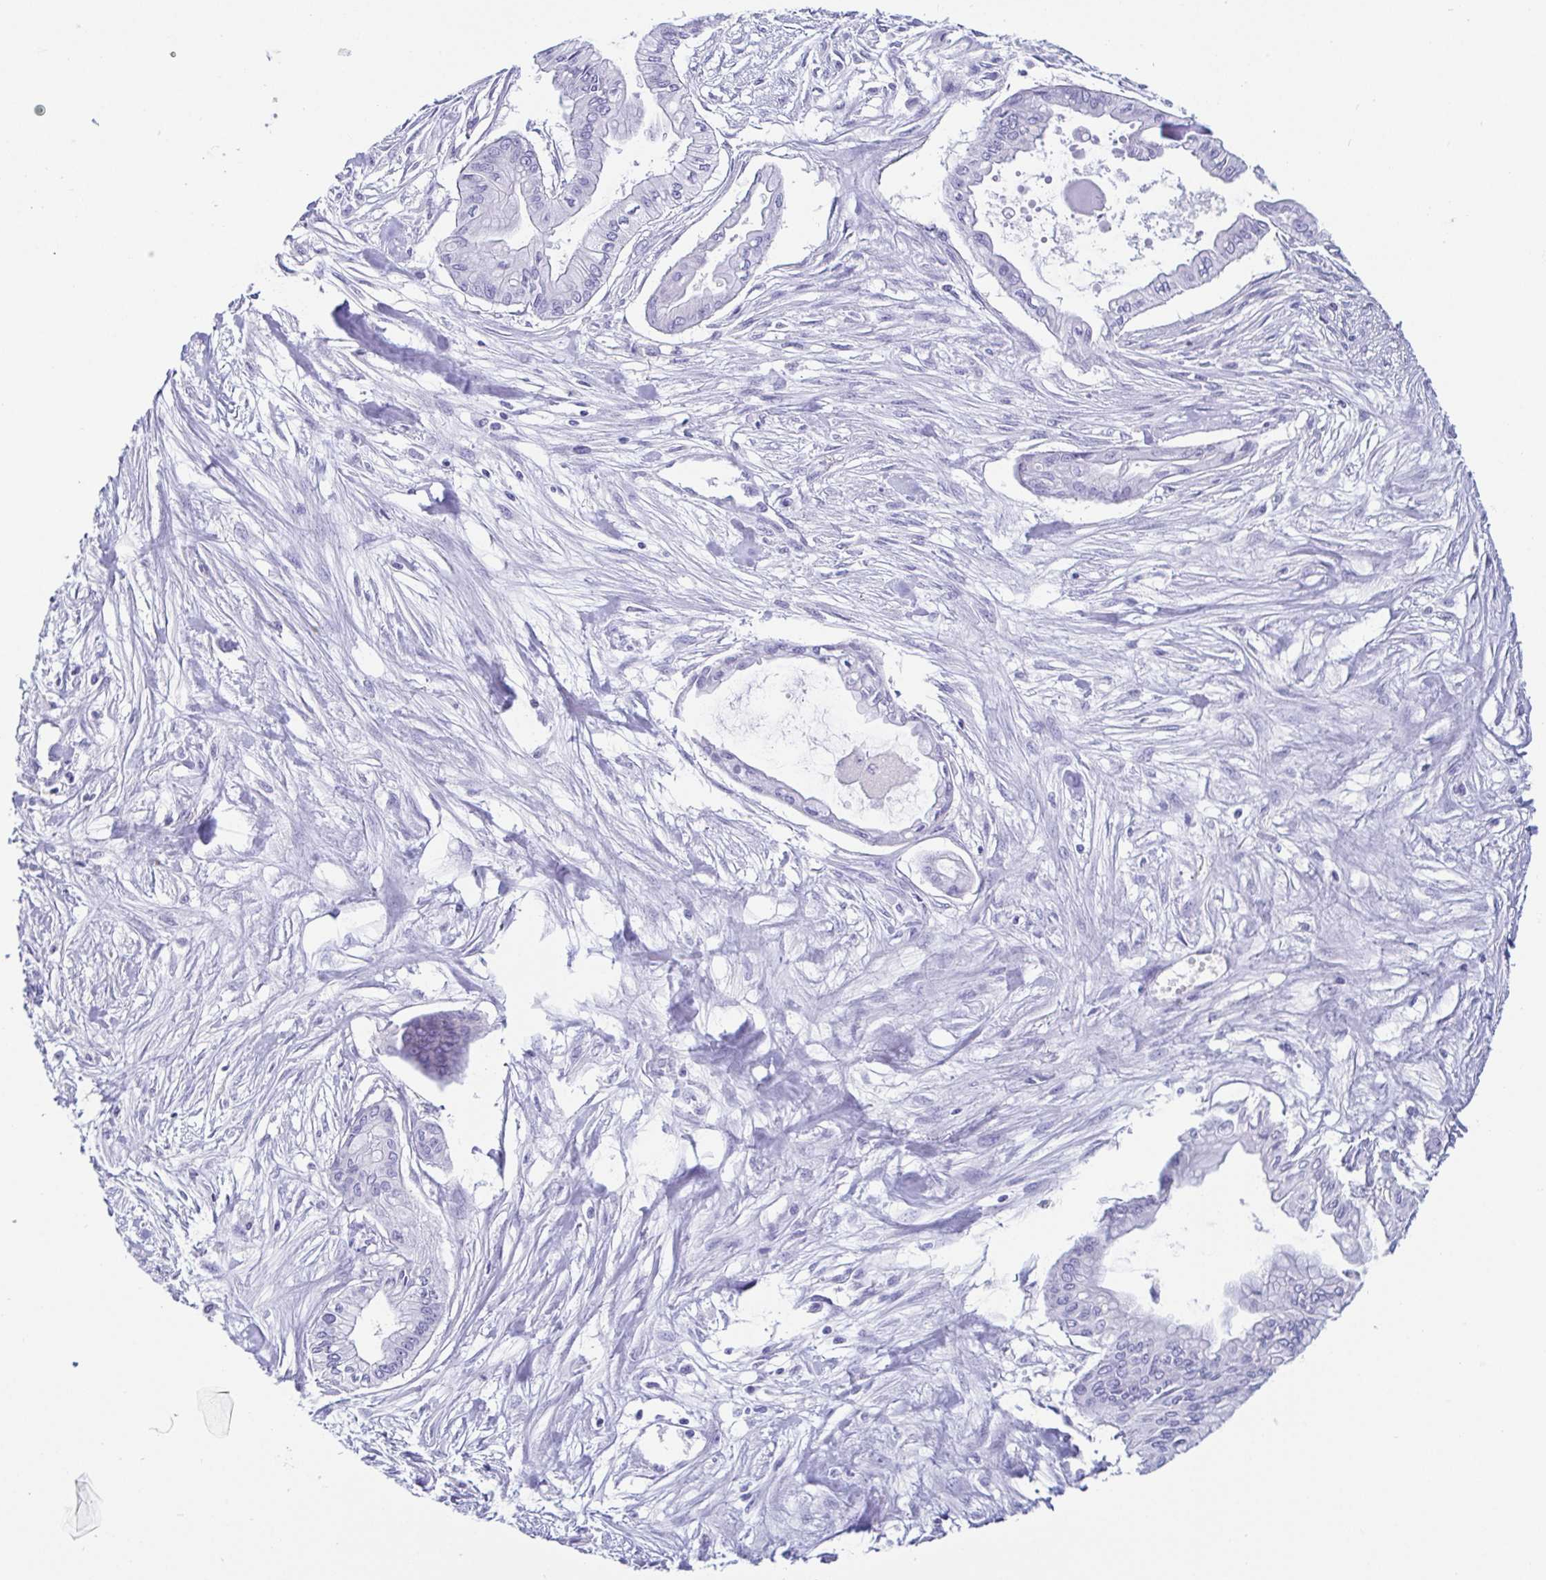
{"staining": {"intensity": "negative", "quantity": "none", "location": "none"}, "tissue": "pancreatic cancer", "cell_type": "Tumor cells", "image_type": "cancer", "snomed": [{"axis": "morphology", "description": "Adenocarcinoma, NOS"}, {"axis": "topography", "description": "Pancreas"}], "caption": "IHC of human pancreatic cancer displays no positivity in tumor cells.", "gene": "CD164L2", "patient": {"sex": "female", "age": 68}}